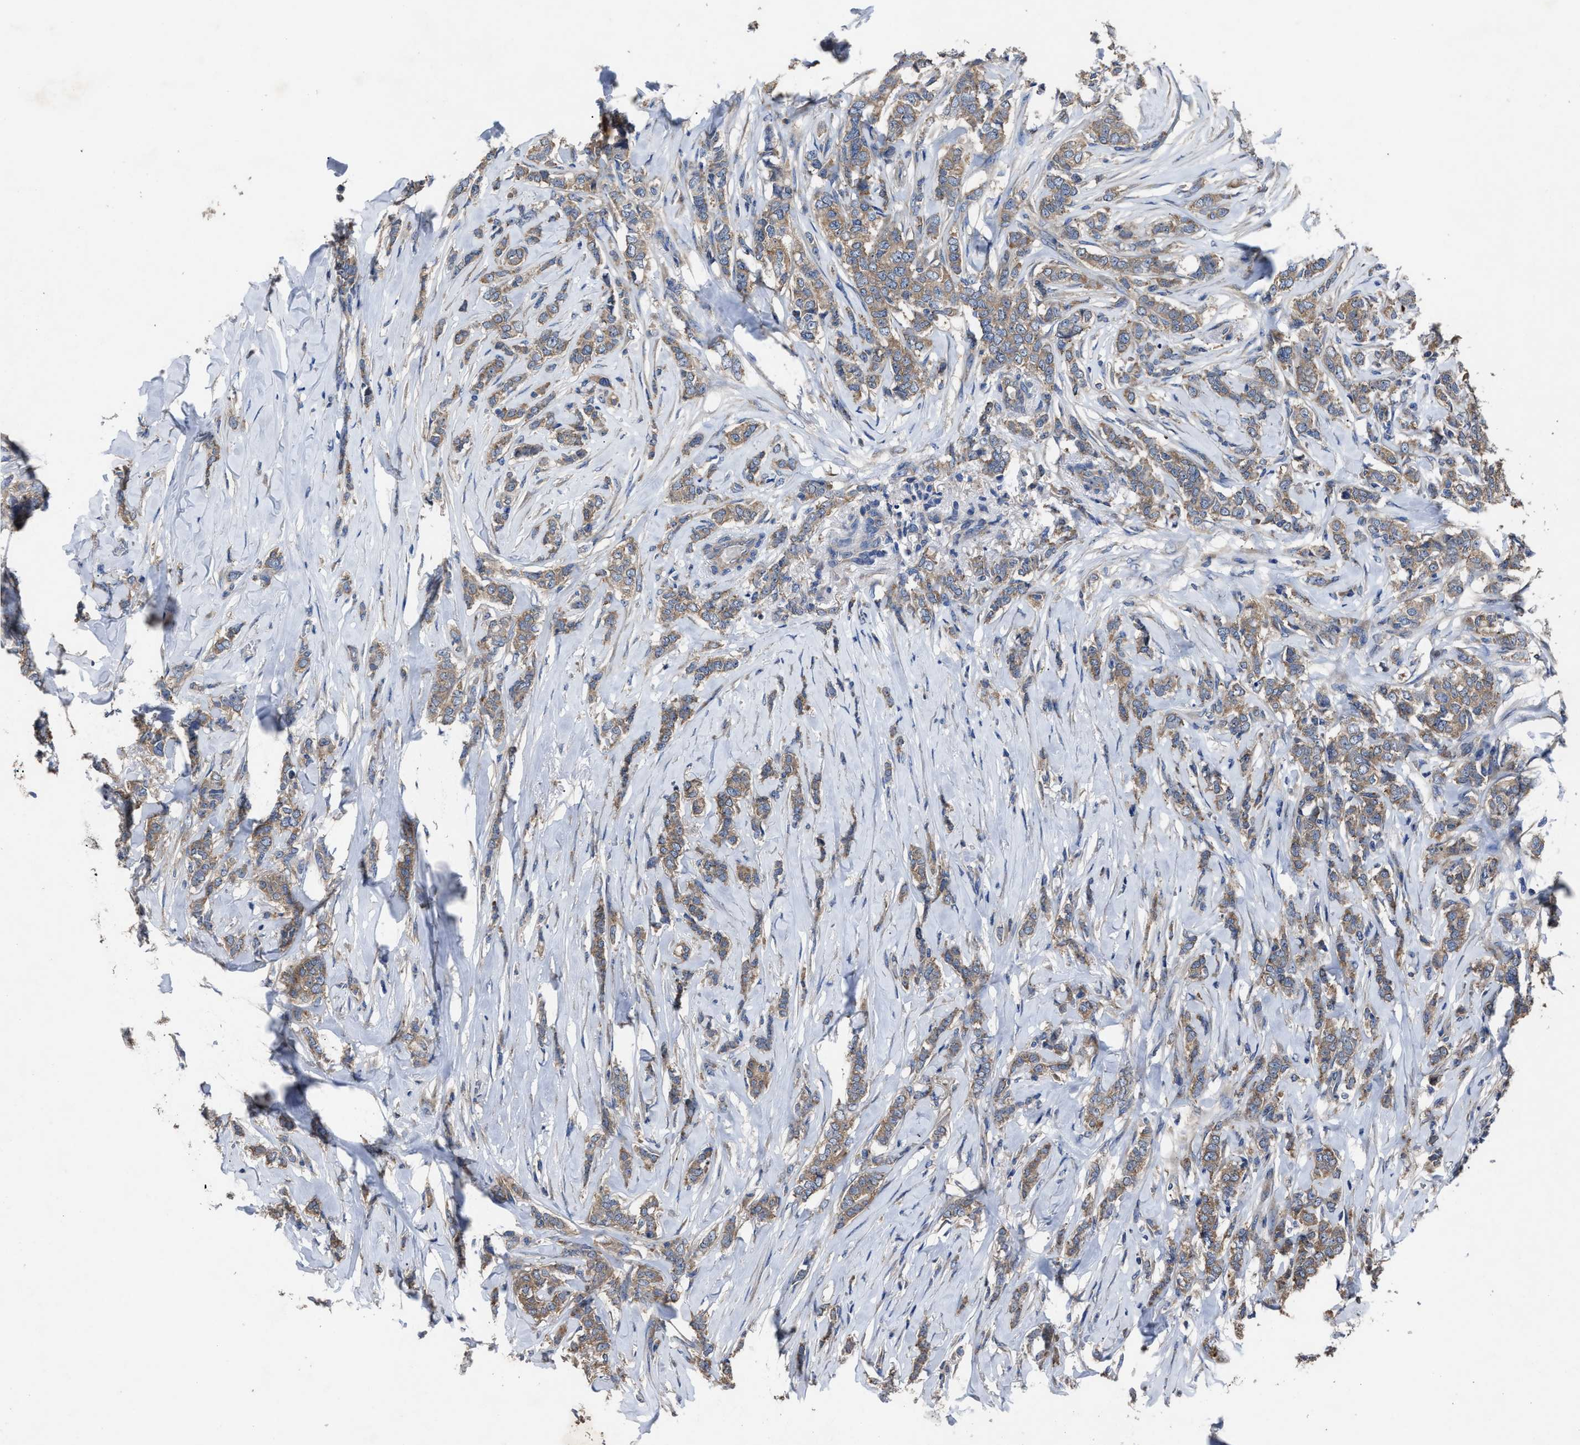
{"staining": {"intensity": "weak", "quantity": ">75%", "location": "cytoplasmic/membranous"}, "tissue": "breast cancer", "cell_type": "Tumor cells", "image_type": "cancer", "snomed": [{"axis": "morphology", "description": "Lobular carcinoma"}, {"axis": "topography", "description": "Skin"}, {"axis": "topography", "description": "Breast"}], "caption": "Protein analysis of breast cancer tissue demonstrates weak cytoplasmic/membranous expression in about >75% of tumor cells.", "gene": "UPF1", "patient": {"sex": "female", "age": 46}}